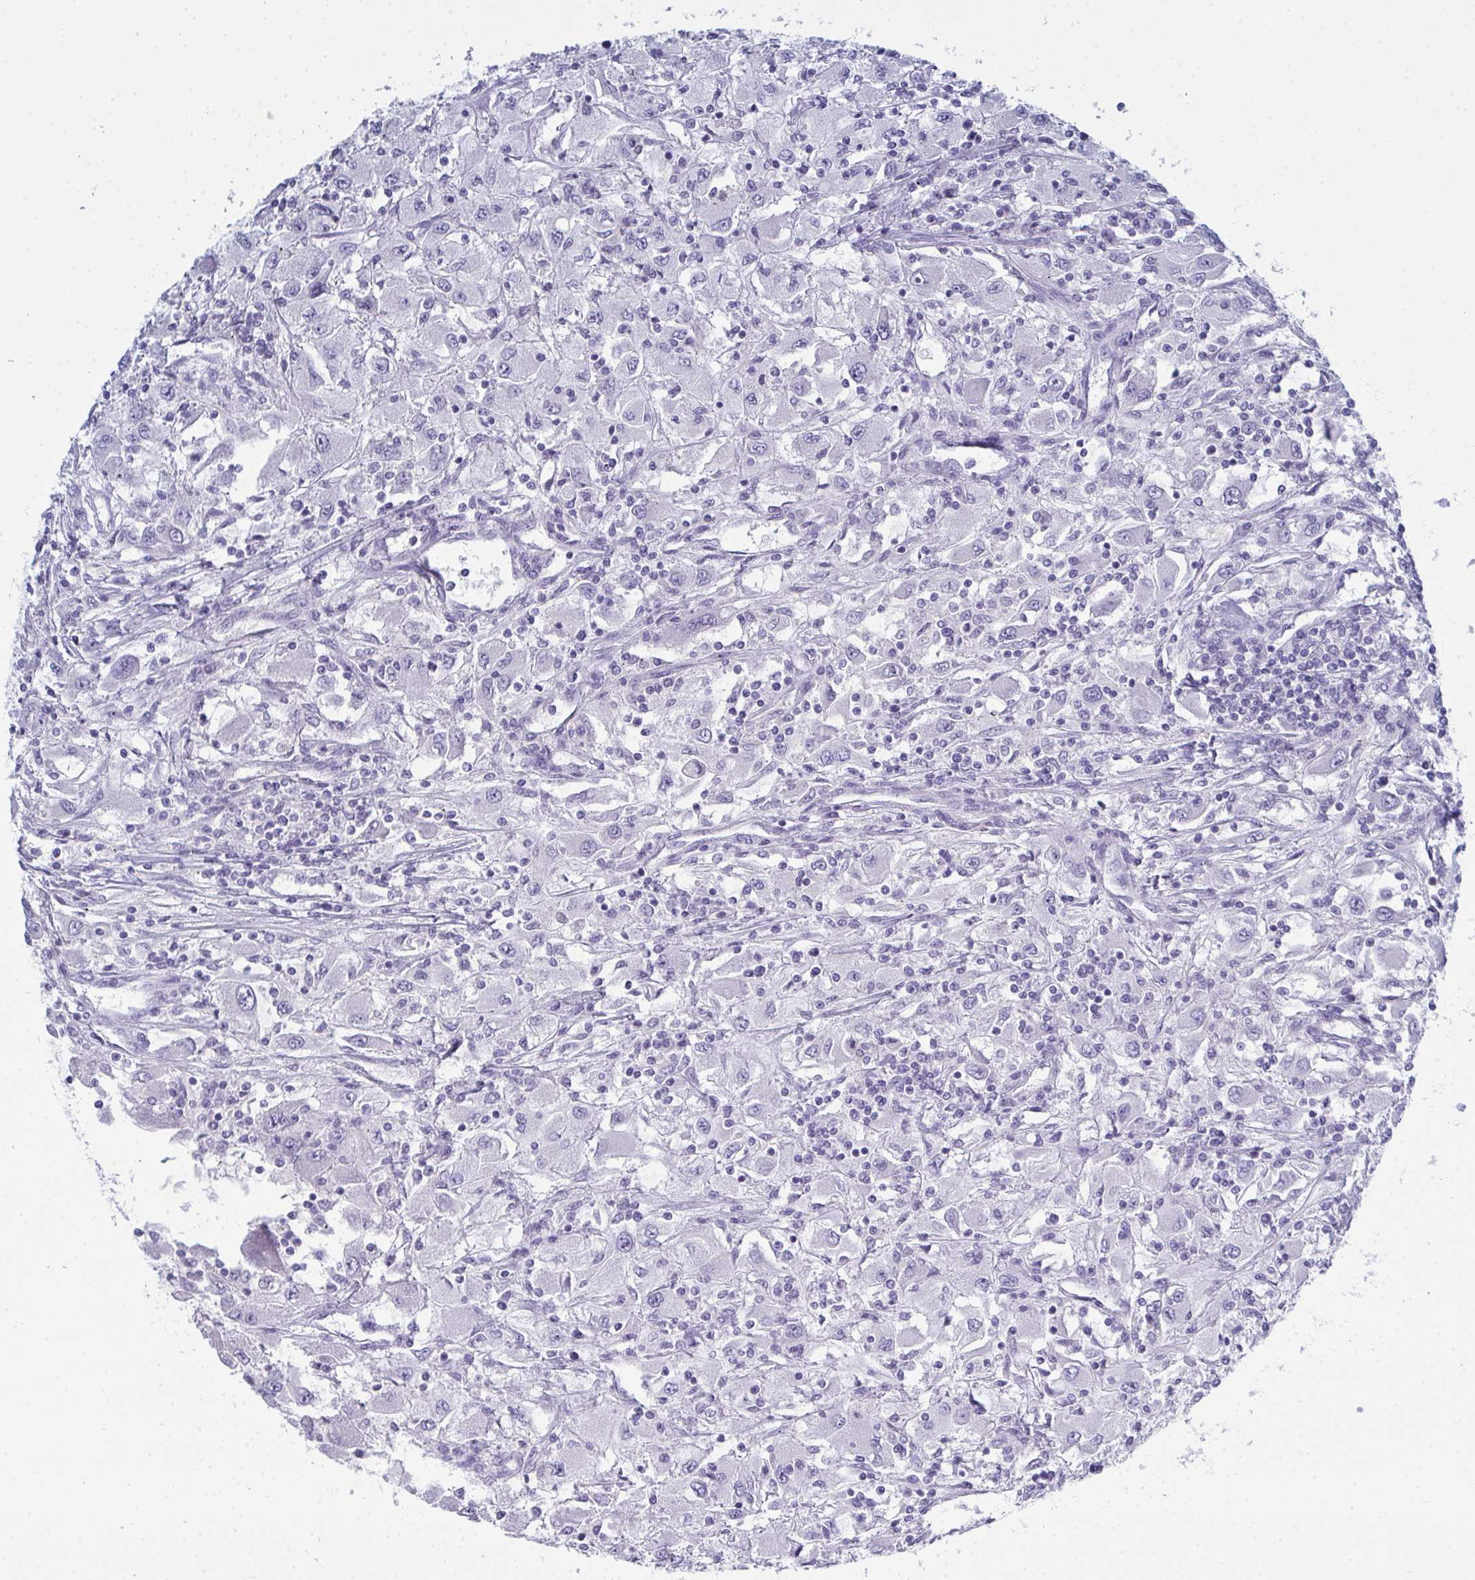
{"staining": {"intensity": "negative", "quantity": "none", "location": "none"}, "tissue": "renal cancer", "cell_type": "Tumor cells", "image_type": "cancer", "snomed": [{"axis": "morphology", "description": "Adenocarcinoma, NOS"}, {"axis": "topography", "description": "Kidney"}], "caption": "A photomicrograph of renal cancer stained for a protein reveals no brown staining in tumor cells.", "gene": "SERPINB10", "patient": {"sex": "female", "age": 67}}